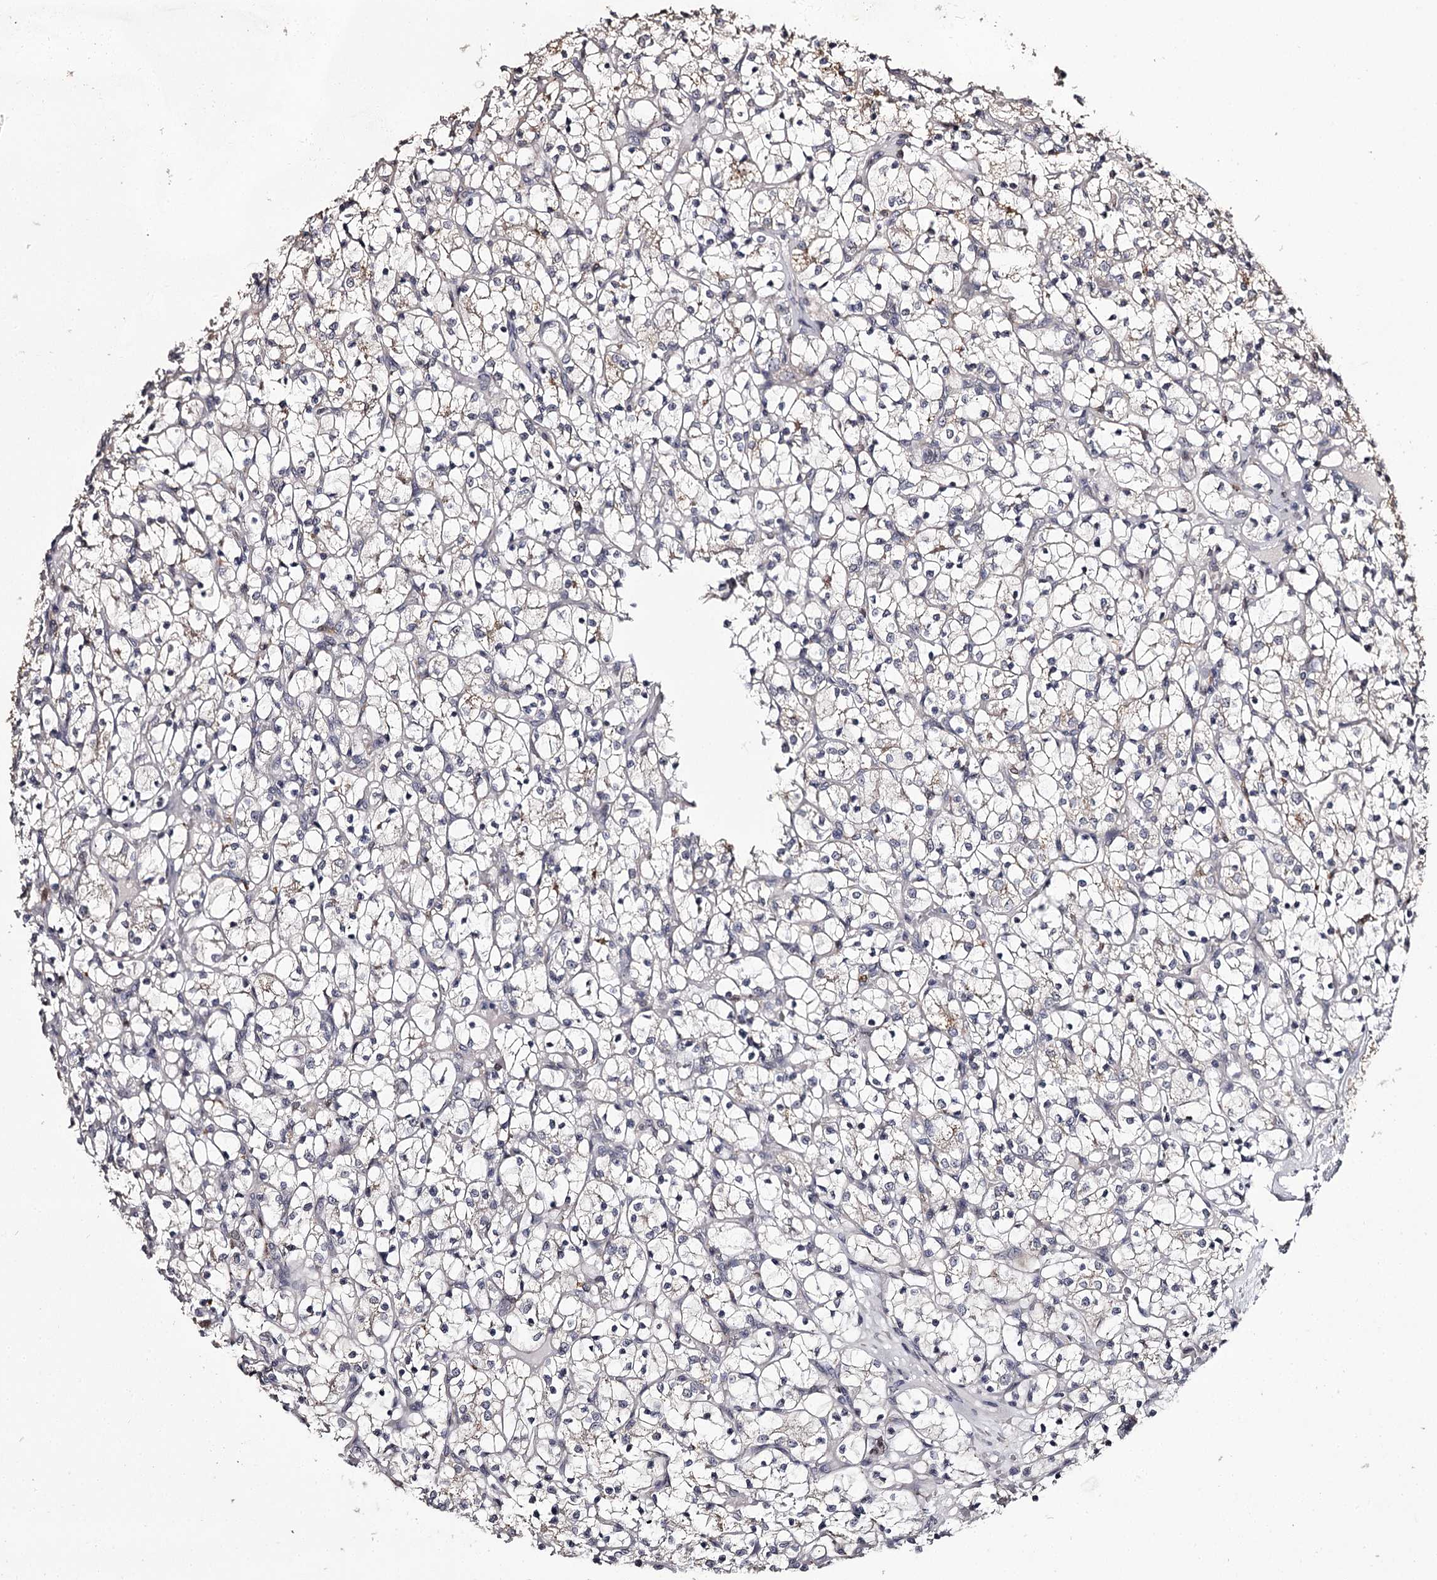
{"staining": {"intensity": "negative", "quantity": "none", "location": "none"}, "tissue": "renal cancer", "cell_type": "Tumor cells", "image_type": "cancer", "snomed": [{"axis": "morphology", "description": "Adenocarcinoma, NOS"}, {"axis": "topography", "description": "Kidney"}], "caption": "DAB immunohistochemical staining of renal cancer (adenocarcinoma) displays no significant staining in tumor cells. (Stains: DAB (3,3'-diaminobenzidine) immunohistochemistry with hematoxylin counter stain, Microscopy: brightfield microscopy at high magnification).", "gene": "SLC32A1", "patient": {"sex": "female", "age": 69}}